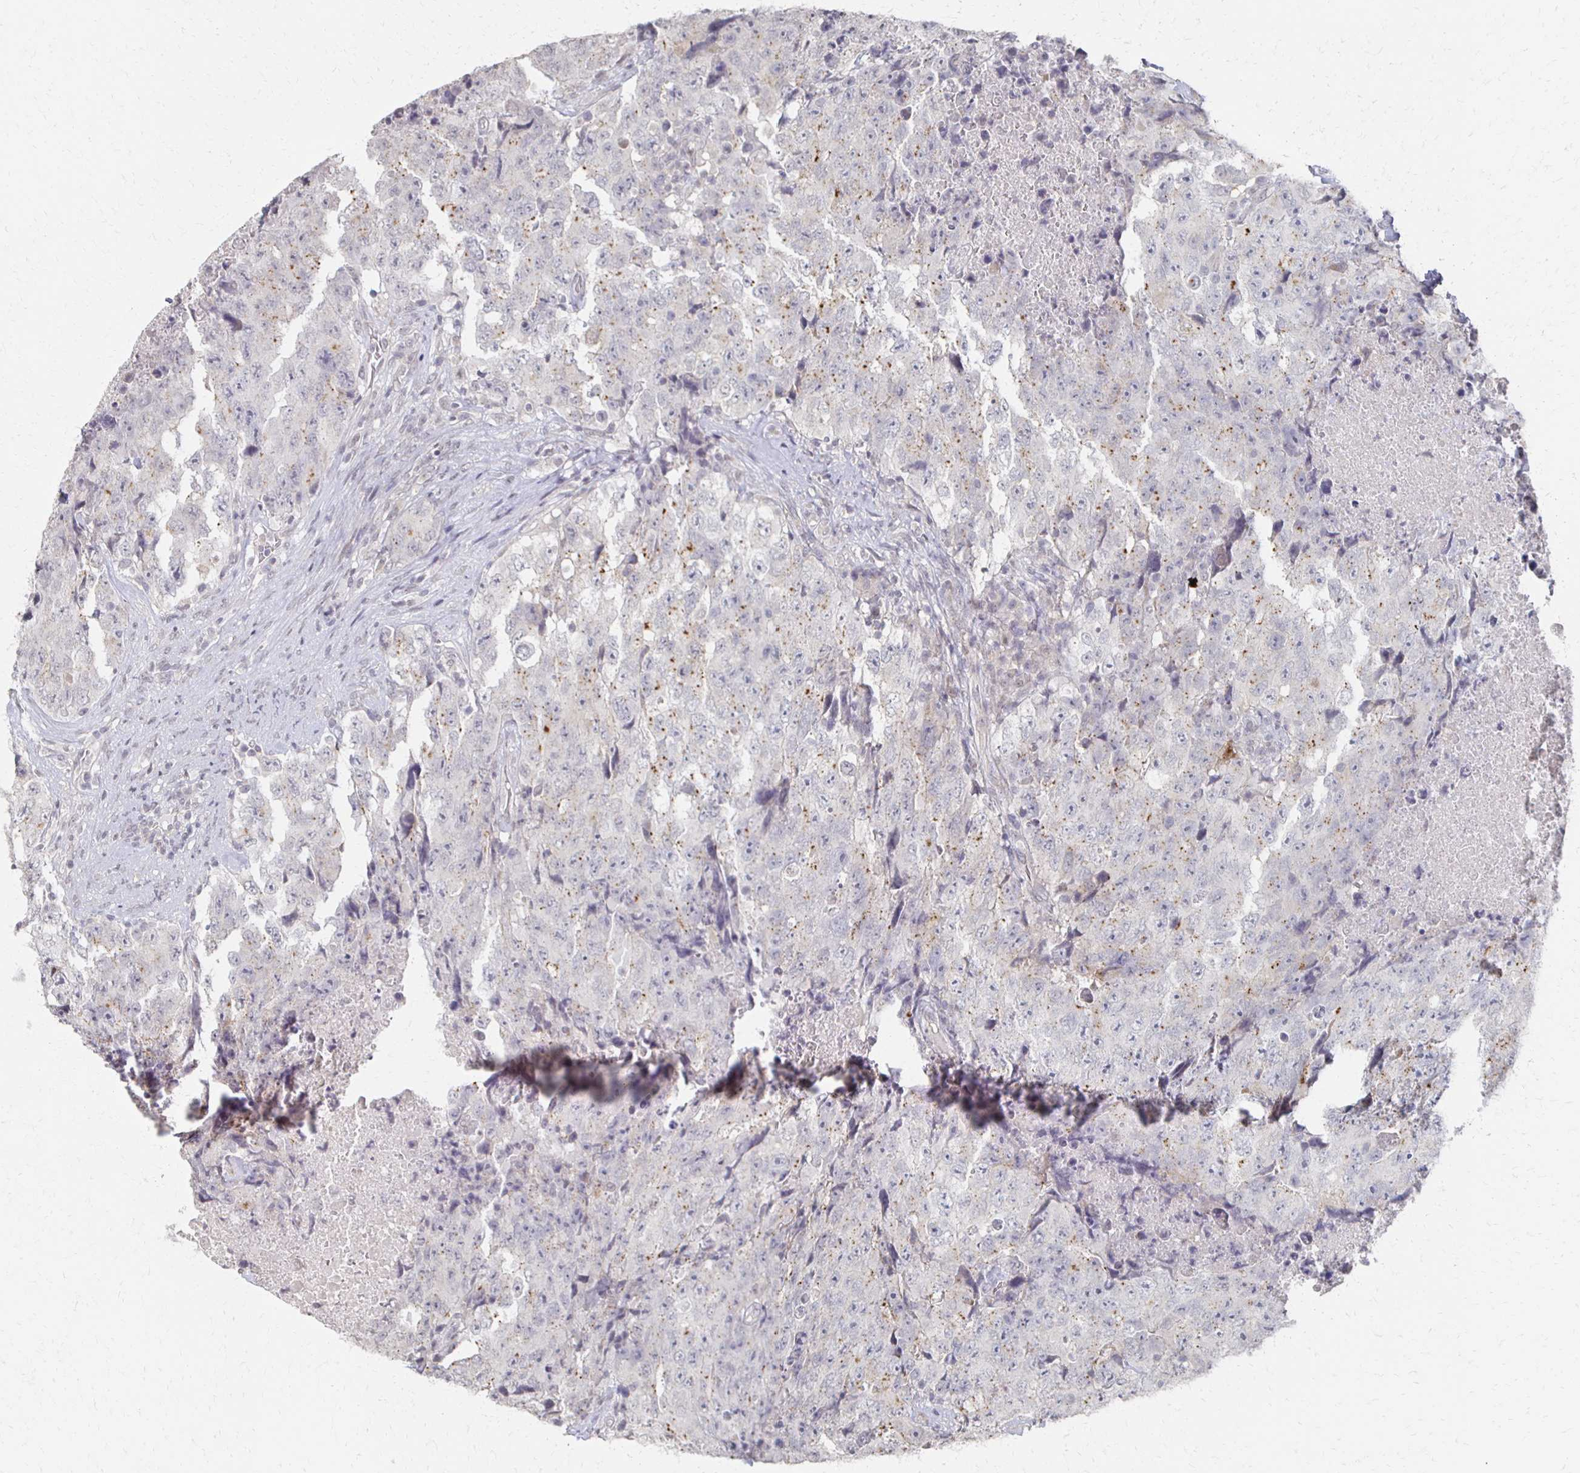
{"staining": {"intensity": "weak", "quantity": "<25%", "location": "cytoplasmic/membranous"}, "tissue": "testis cancer", "cell_type": "Tumor cells", "image_type": "cancer", "snomed": [{"axis": "morphology", "description": "Carcinoma, Embryonal, NOS"}, {"axis": "topography", "description": "Testis"}], "caption": "Immunohistochemical staining of human testis embryonal carcinoma exhibits no significant positivity in tumor cells.", "gene": "DAB1", "patient": {"sex": "male", "age": 24}}